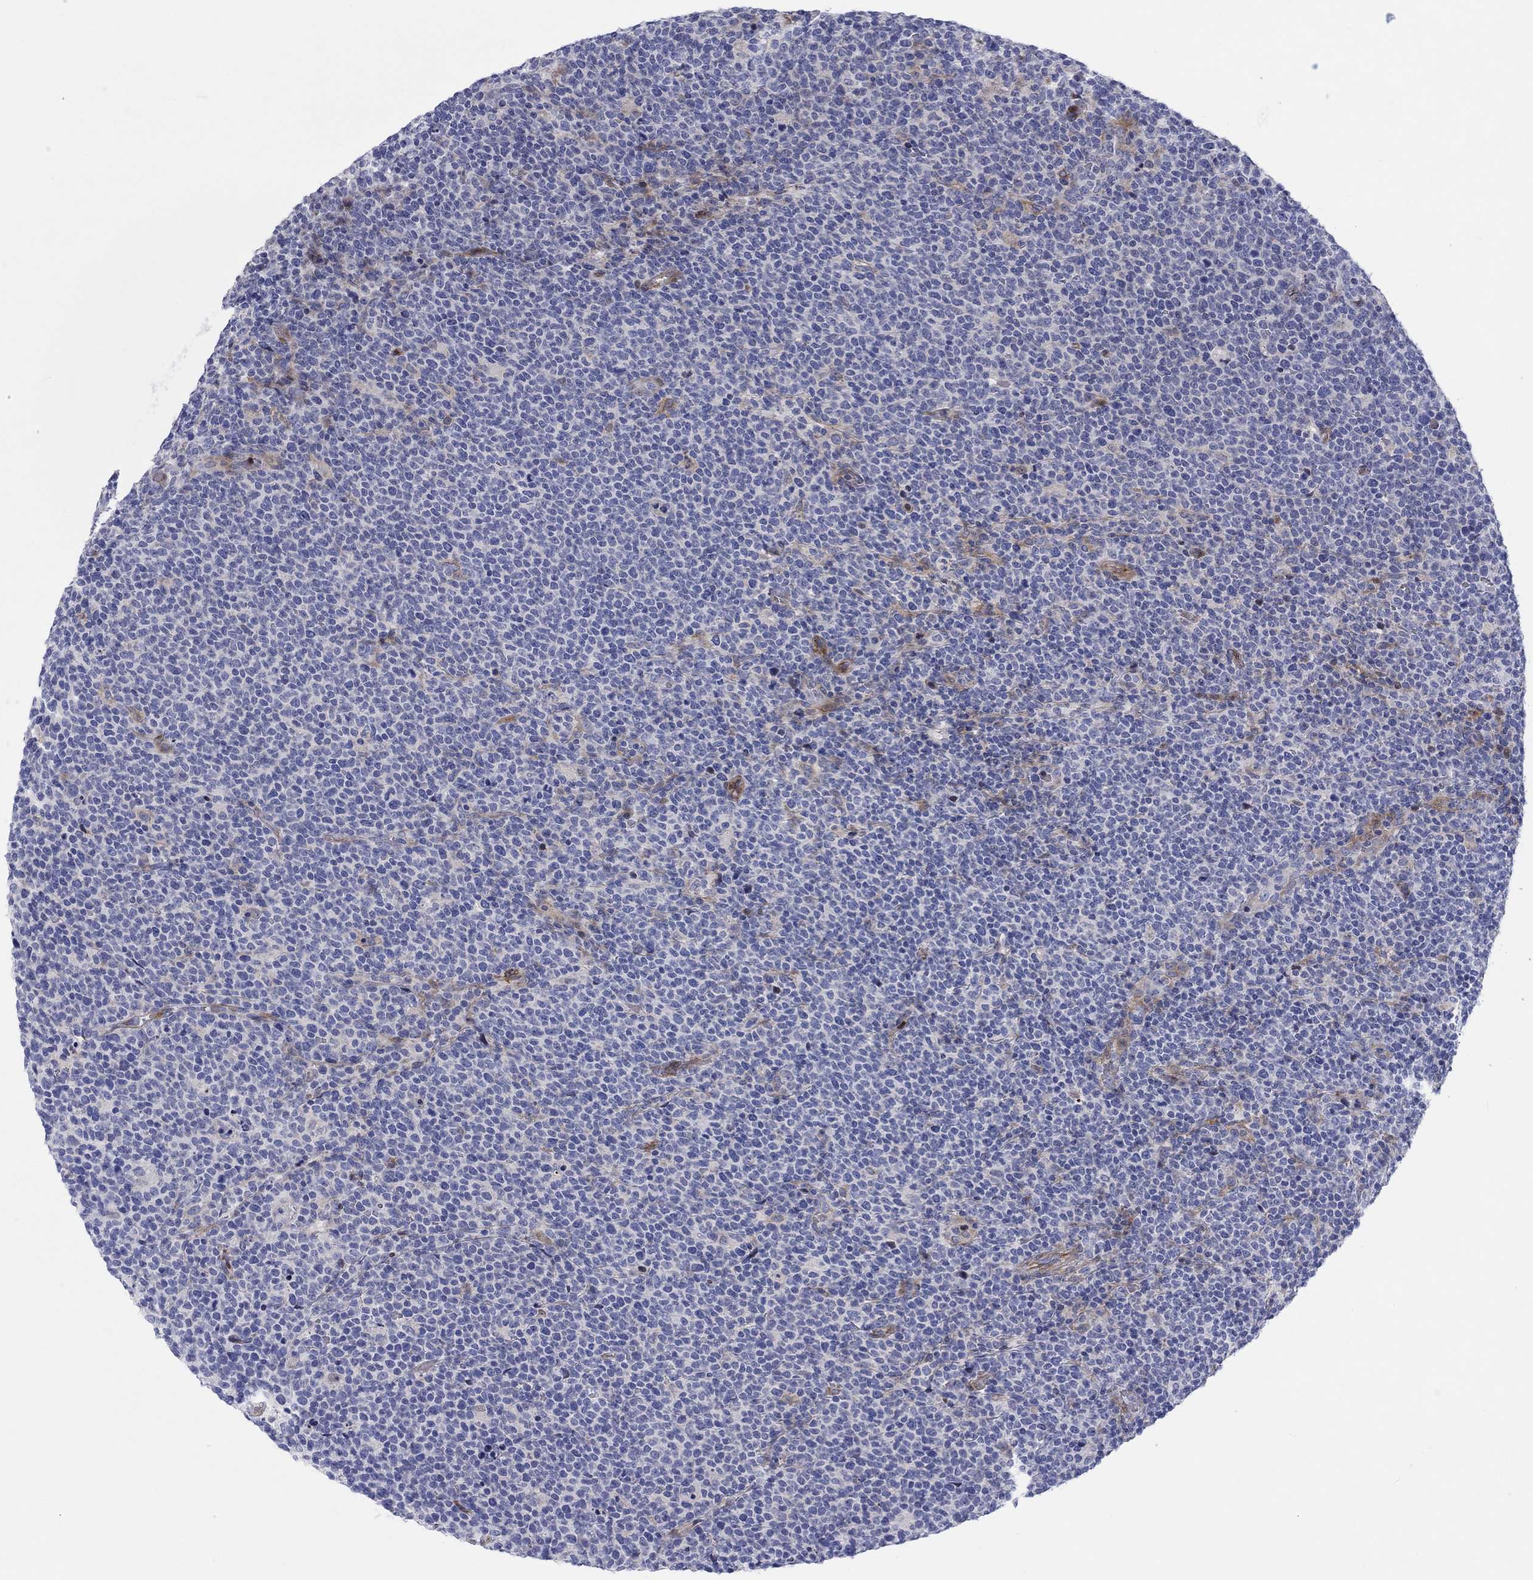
{"staining": {"intensity": "negative", "quantity": "none", "location": "none"}, "tissue": "lymphoma", "cell_type": "Tumor cells", "image_type": "cancer", "snomed": [{"axis": "morphology", "description": "Malignant lymphoma, non-Hodgkin's type, High grade"}, {"axis": "topography", "description": "Lymph node"}], "caption": "DAB (3,3'-diaminobenzidine) immunohistochemical staining of lymphoma displays no significant staining in tumor cells.", "gene": "ARHGAP36", "patient": {"sex": "male", "age": 61}}